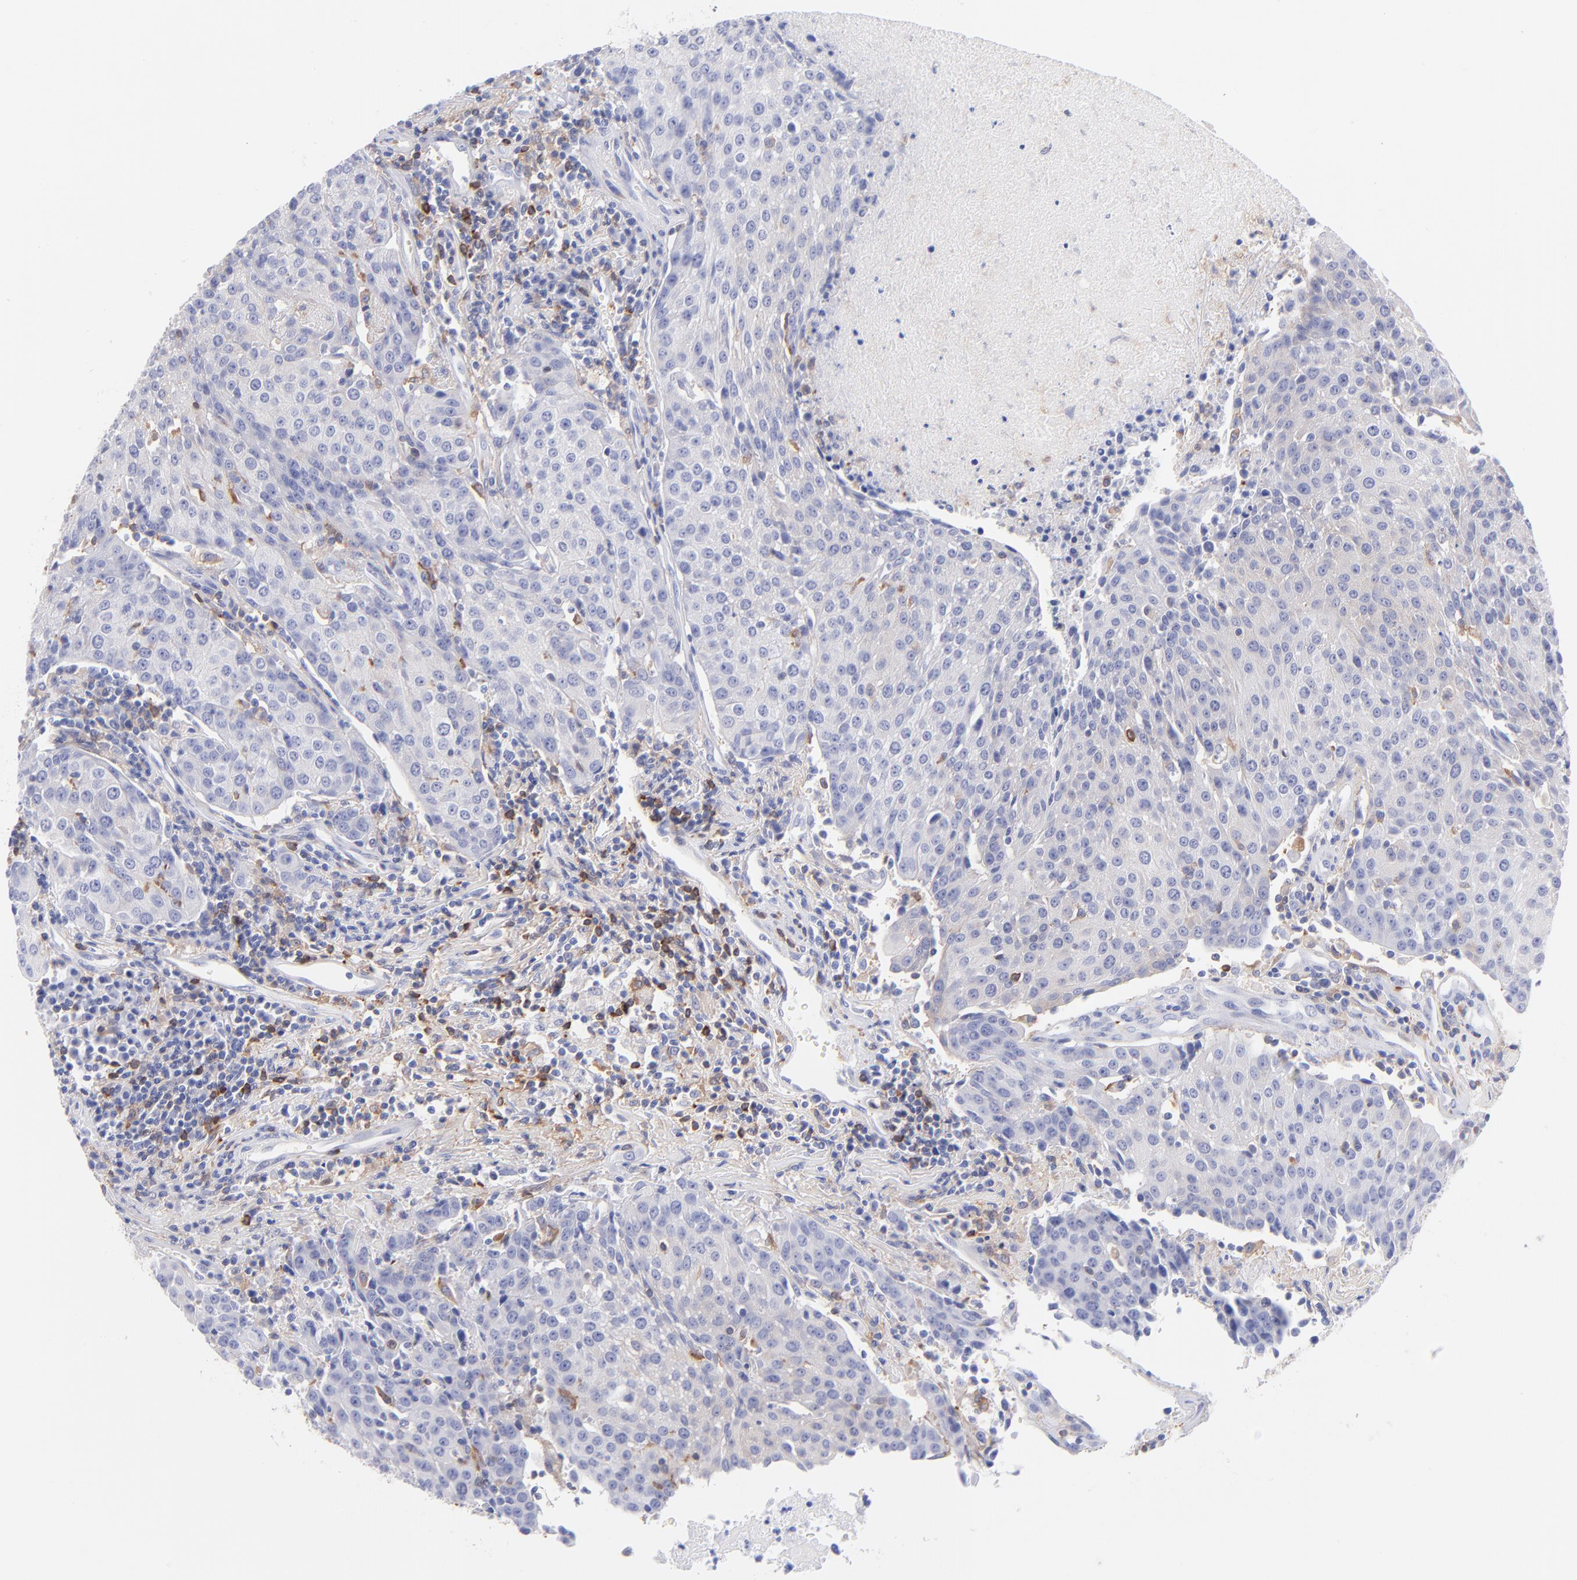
{"staining": {"intensity": "weak", "quantity": "<25%", "location": "cytoplasmic/membranous"}, "tissue": "urothelial cancer", "cell_type": "Tumor cells", "image_type": "cancer", "snomed": [{"axis": "morphology", "description": "Urothelial carcinoma, High grade"}, {"axis": "topography", "description": "Urinary bladder"}], "caption": "Photomicrograph shows no protein positivity in tumor cells of urothelial cancer tissue.", "gene": "PRKCA", "patient": {"sex": "female", "age": 85}}